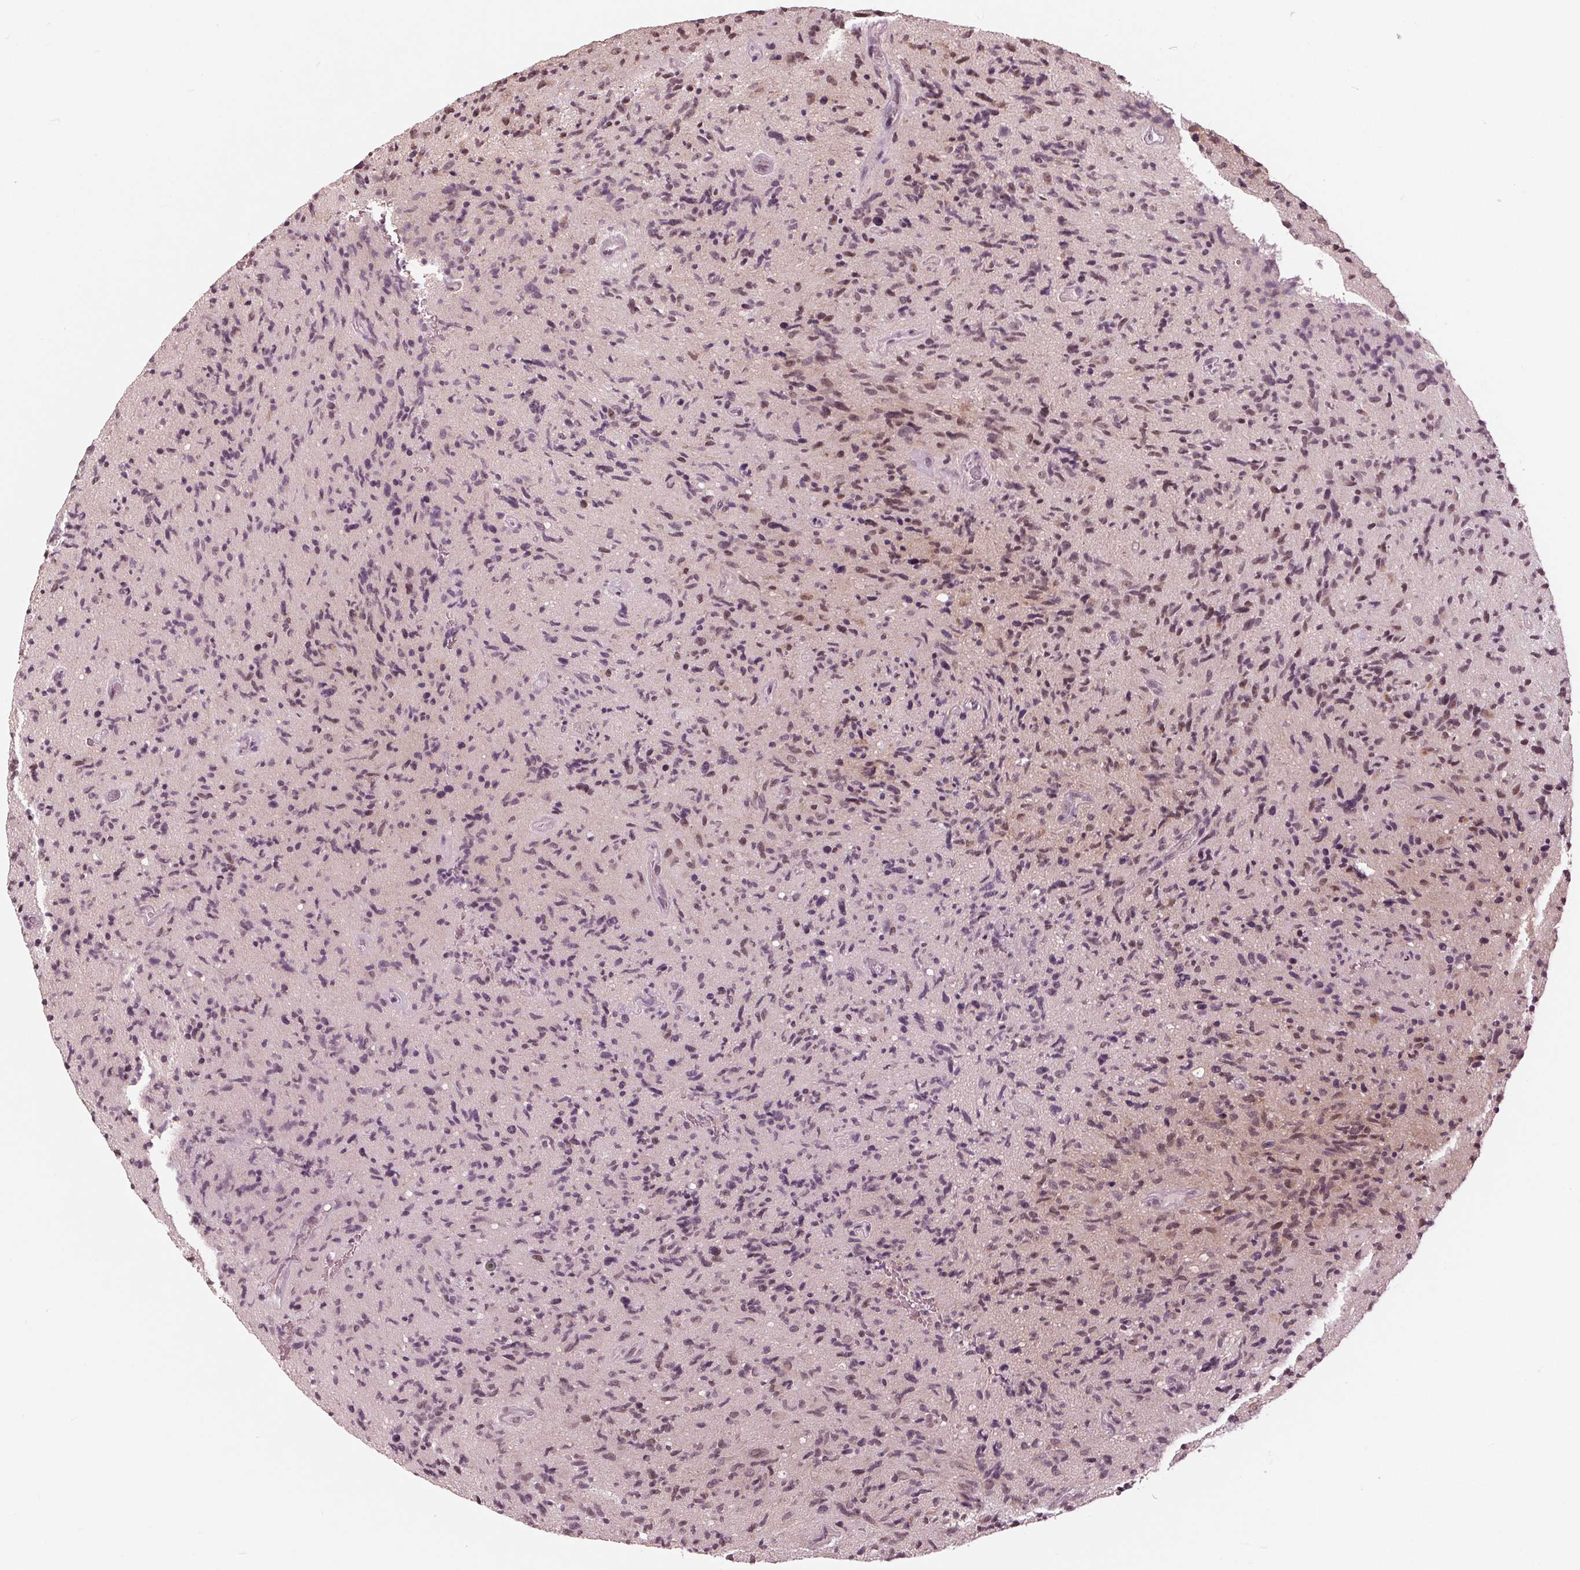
{"staining": {"intensity": "weak", "quantity": "25%-75%", "location": "nuclear"}, "tissue": "glioma", "cell_type": "Tumor cells", "image_type": "cancer", "snomed": [{"axis": "morphology", "description": "Glioma, malignant, High grade"}, {"axis": "topography", "description": "Brain"}], "caption": "Glioma tissue exhibits weak nuclear staining in approximately 25%-75% of tumor cells, visualized by immunohistochemistry. (DAB (3,3'-diaminobenzidine) = brown stain, brightfield microscopy at high magnification).", "gene": "SLX4", "patient": {"sex": "male", "age": 54}}